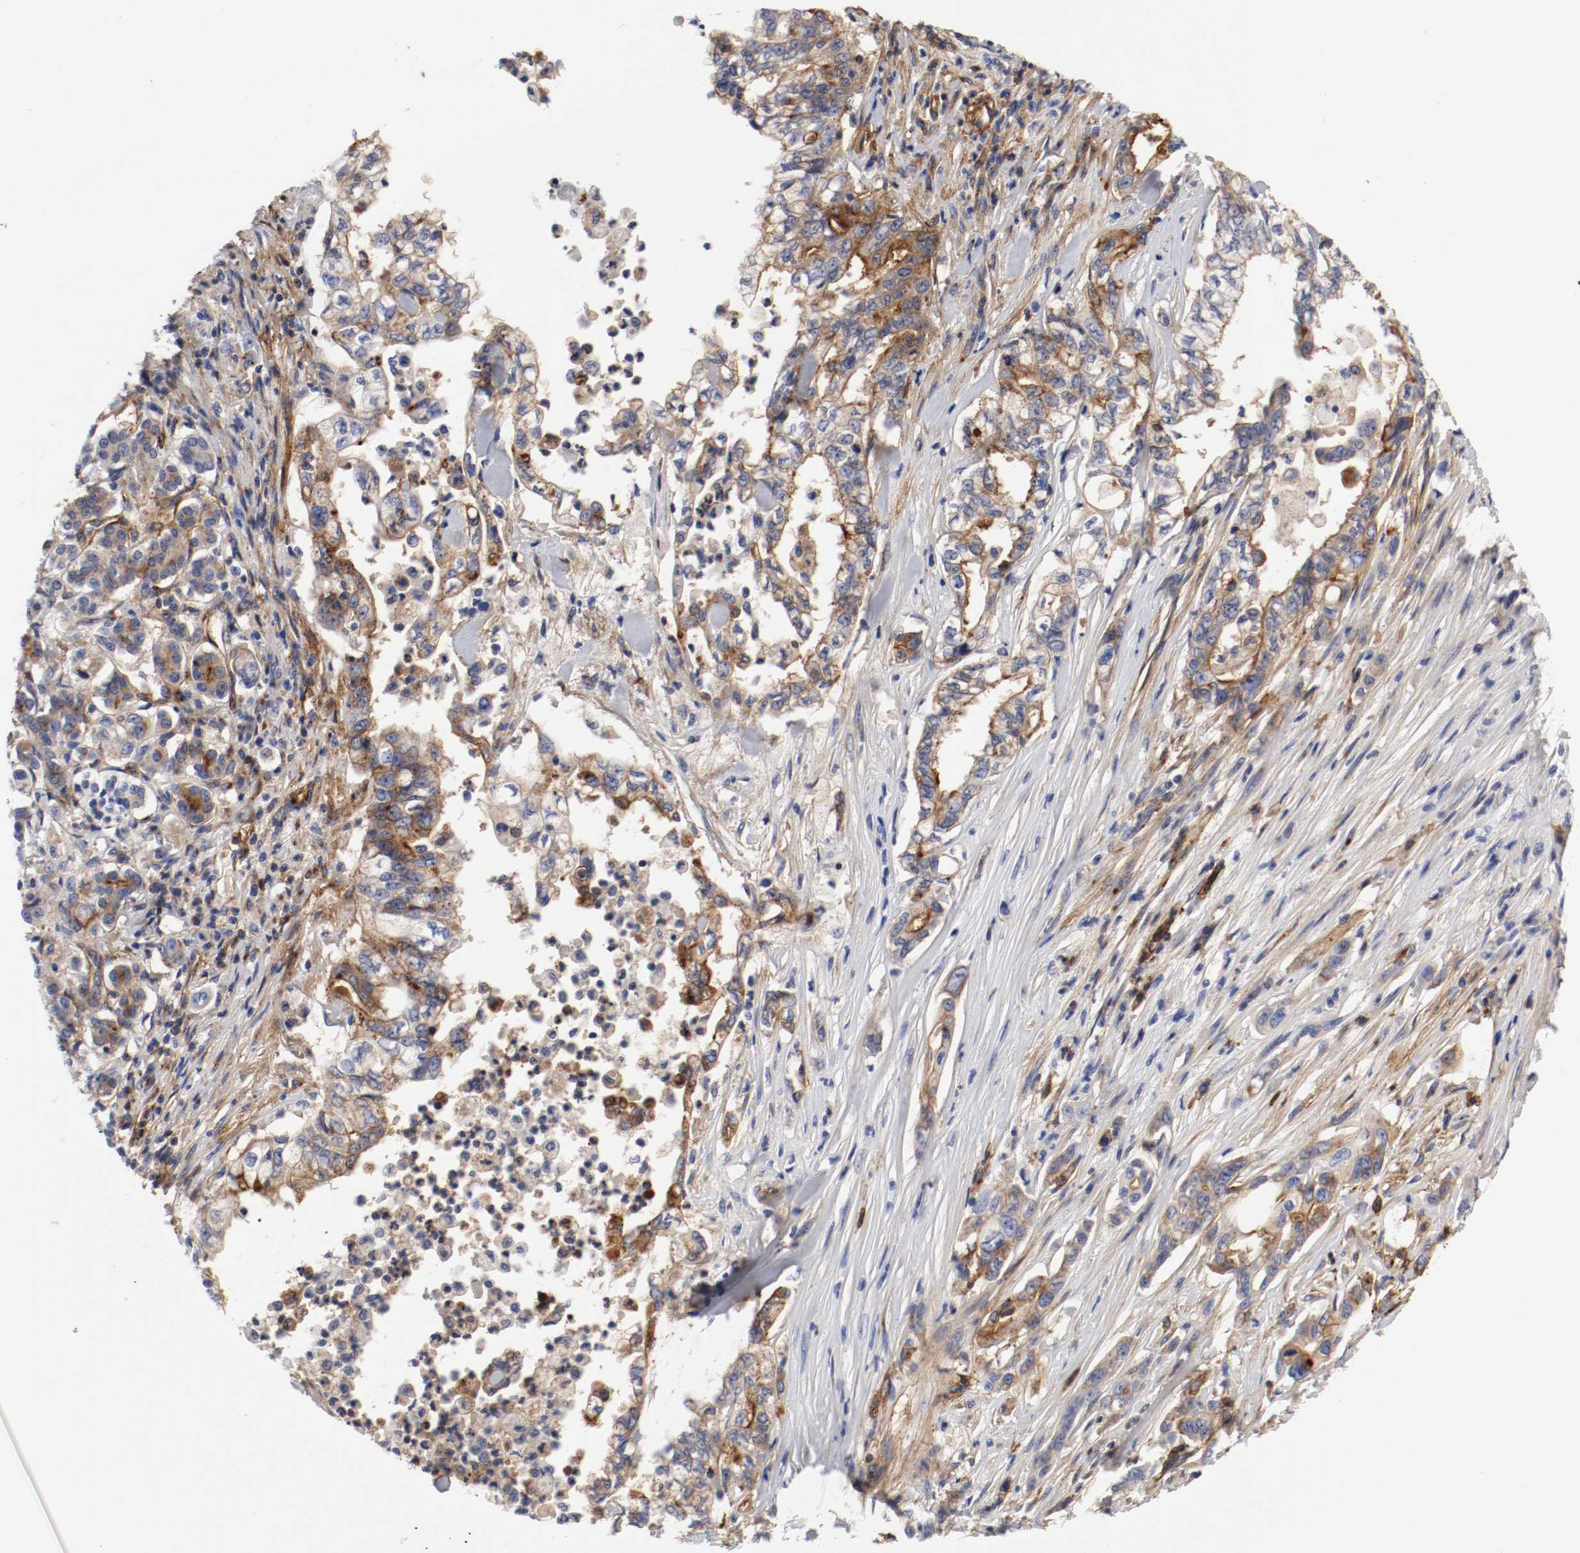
{"staining": {"intensity": "strong", "quantity": ">75%", "location": "cytoplasmic/membranous"}, "tissue": "pancreatic cancer", "cell_type": "Tumor cells", "image_type": "cancer", "snomed": [{"axis": "morphology", "description": "Normal tissue, NOS"}, {"axis": "topography", "description": "Pancreas"}], "caption": "Human pancreatic cancer stained with a protein marker demonstrates strong staining in tumor cells.", "gene": "IFITM1", "patient": {"sex": "male", "age": 42}}